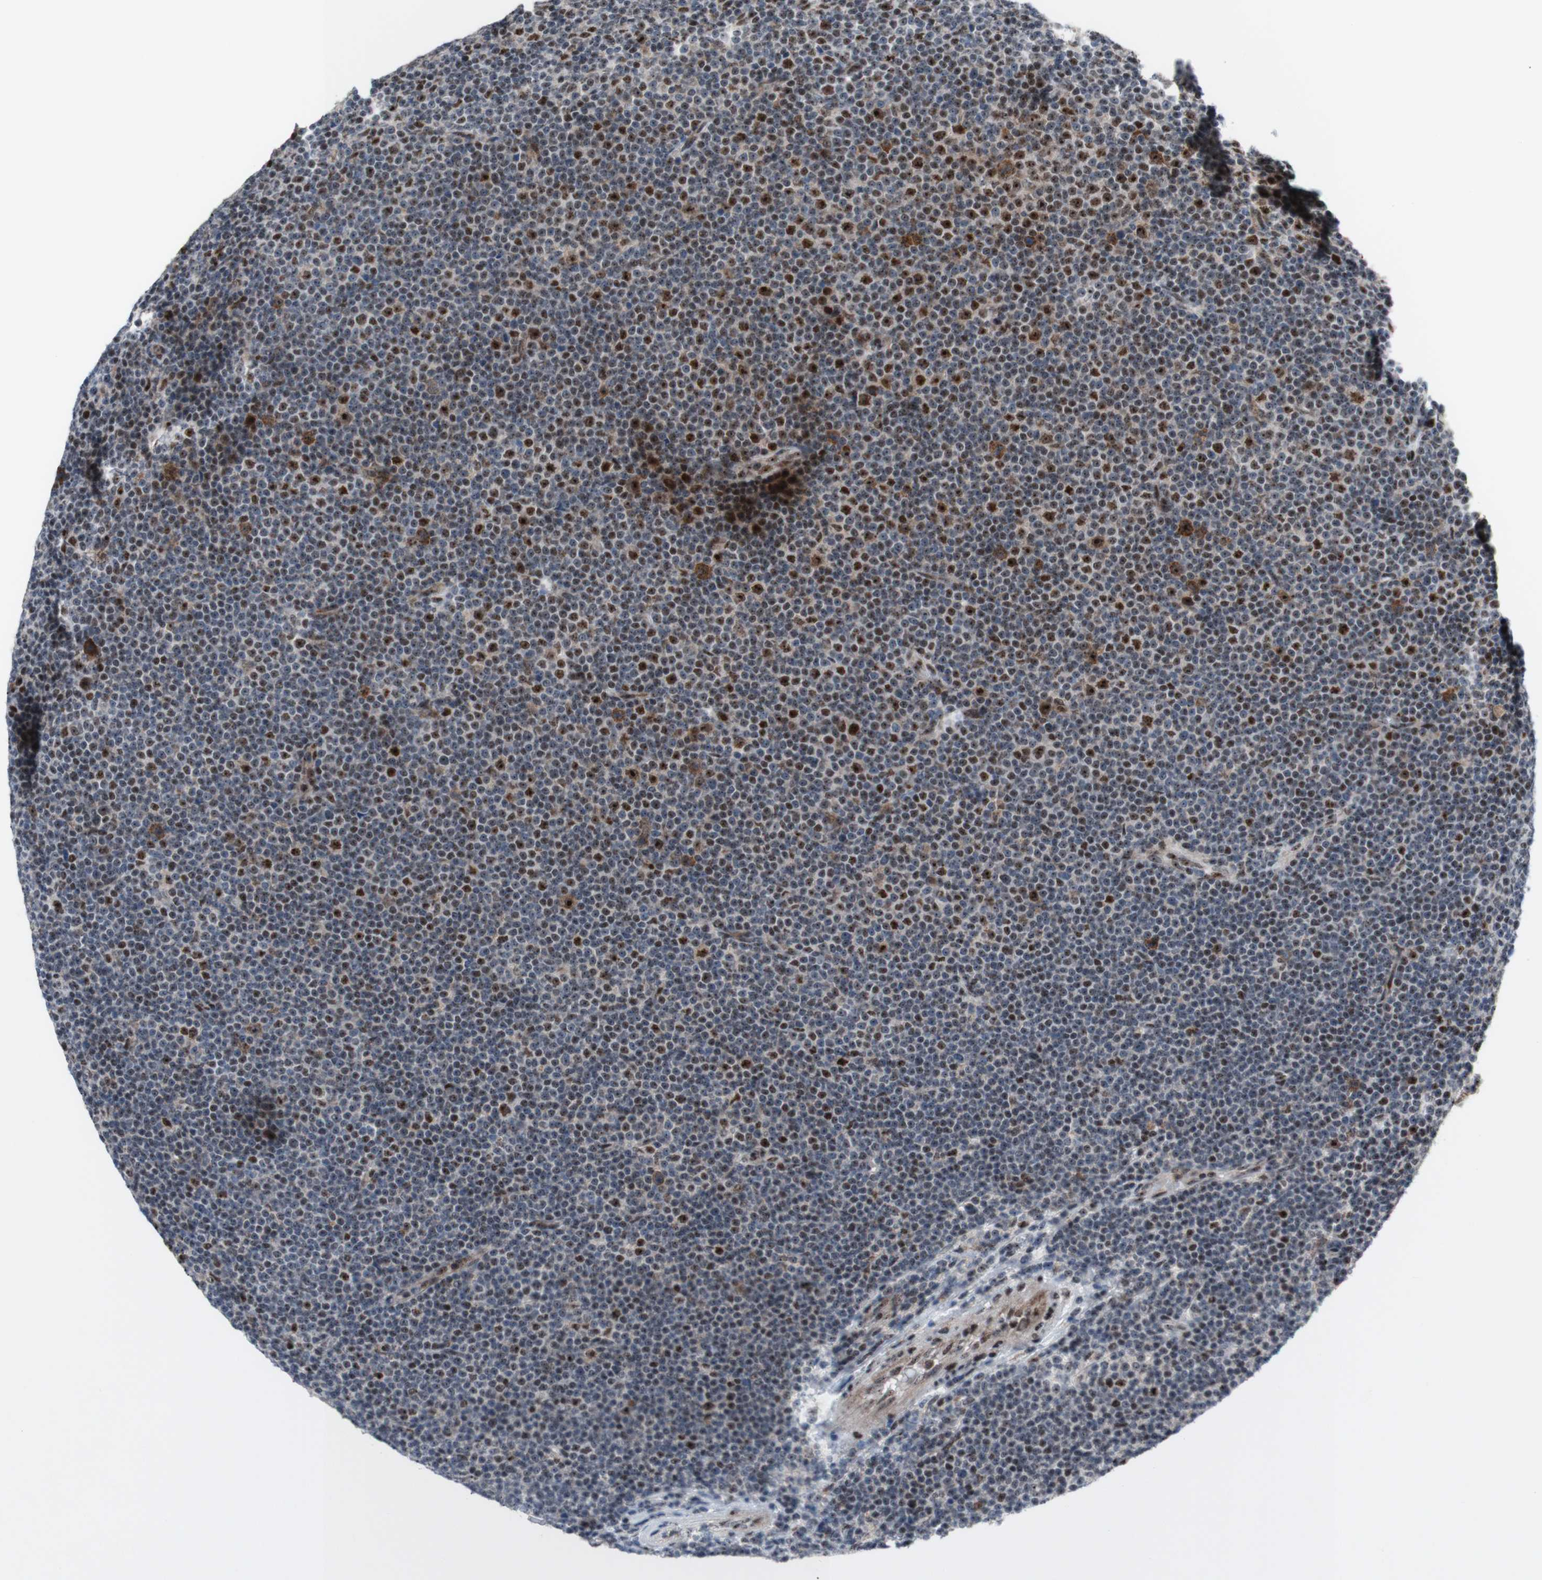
{"staining": {"intensity": "moderate", "quantity": "25%-75%", "location": "nuclear"}, "tissue": "lymphoma", "cell_type": "Tumor cells", "image_type": "cancer", "snomed": [{"axis": "morphology", "description": "Malignant lymphoma, non-Hodgkin's type, Low grade"}, {"axis": "topography", "description": "Lymph node"}], "caption": "IHC of human malignant lymphoma, non-Hodgkin's type (low-grade) shows medium levels of moderate nuclear positivity in about 25%-75% of tumor cells.", "gene": "POLR1A", "patient": {"sex": "female", "age": 67}}